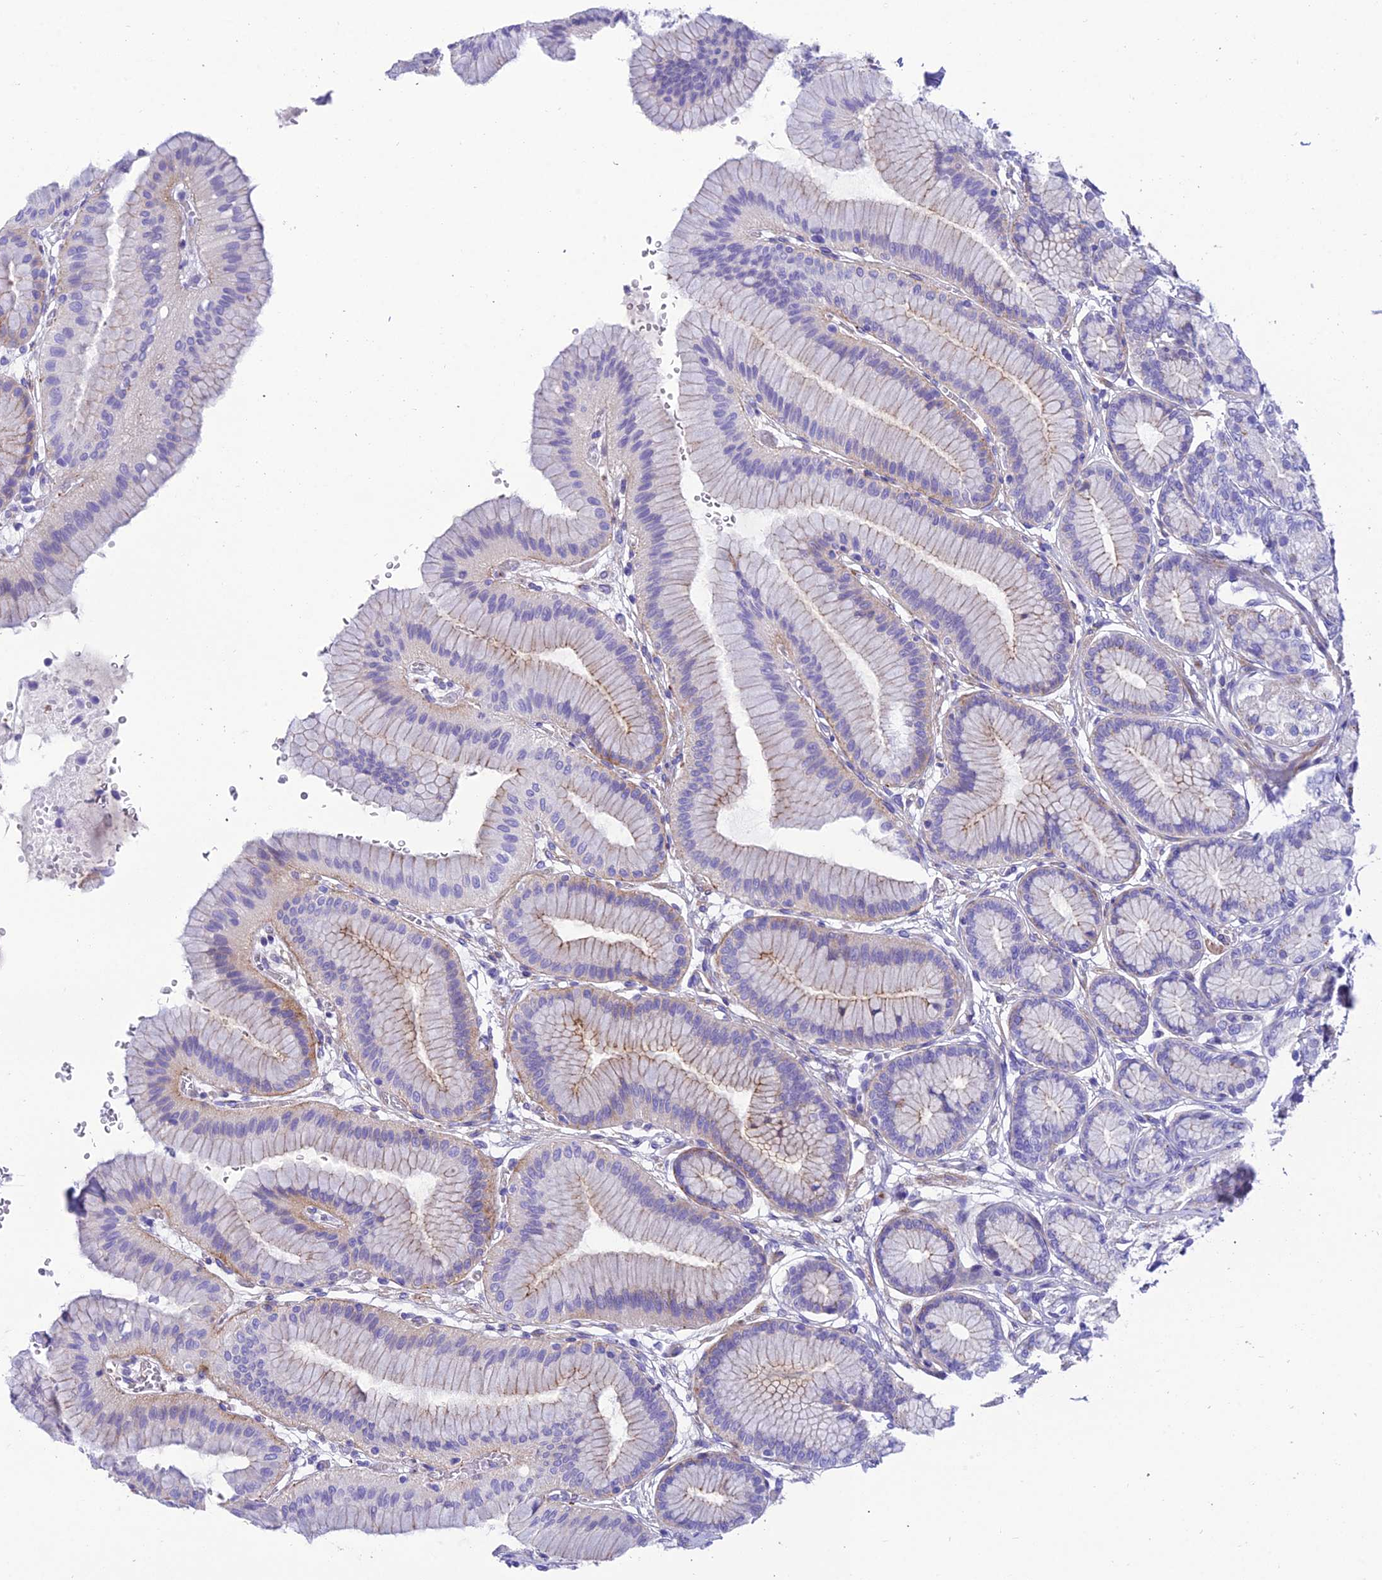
{"staining": {"intensity": "moderate", "quantity": "<25%", "location": "cytoplasmic/membranous"}, "tissue": "stomach", "cell_type": "Glandular cells", "image_type": "normal", "snomed": [{"axis": "morphology", "description": "Normal tissue, NOS"}, {"axis": "morphology", "description": "Adenocarcinoma, NOS"}, {"axis": "morphology", "description": "Adenocarcinoma, High grade"}, {"axis": "topography", "description": "Stomach, upper"}, {"axis": "topography", "description": "Stomach"}], "caption": "This image reveals normal stomach stained with immunohistochemistry (IHC) to label a protein in brown. The cytoplasmic/membranous of glandular cells show moderate positivity for the protein. Nuclei are counter-stained blue.", "gene": "GFRA1", "patient": {"sex": "female", "age": 65}}